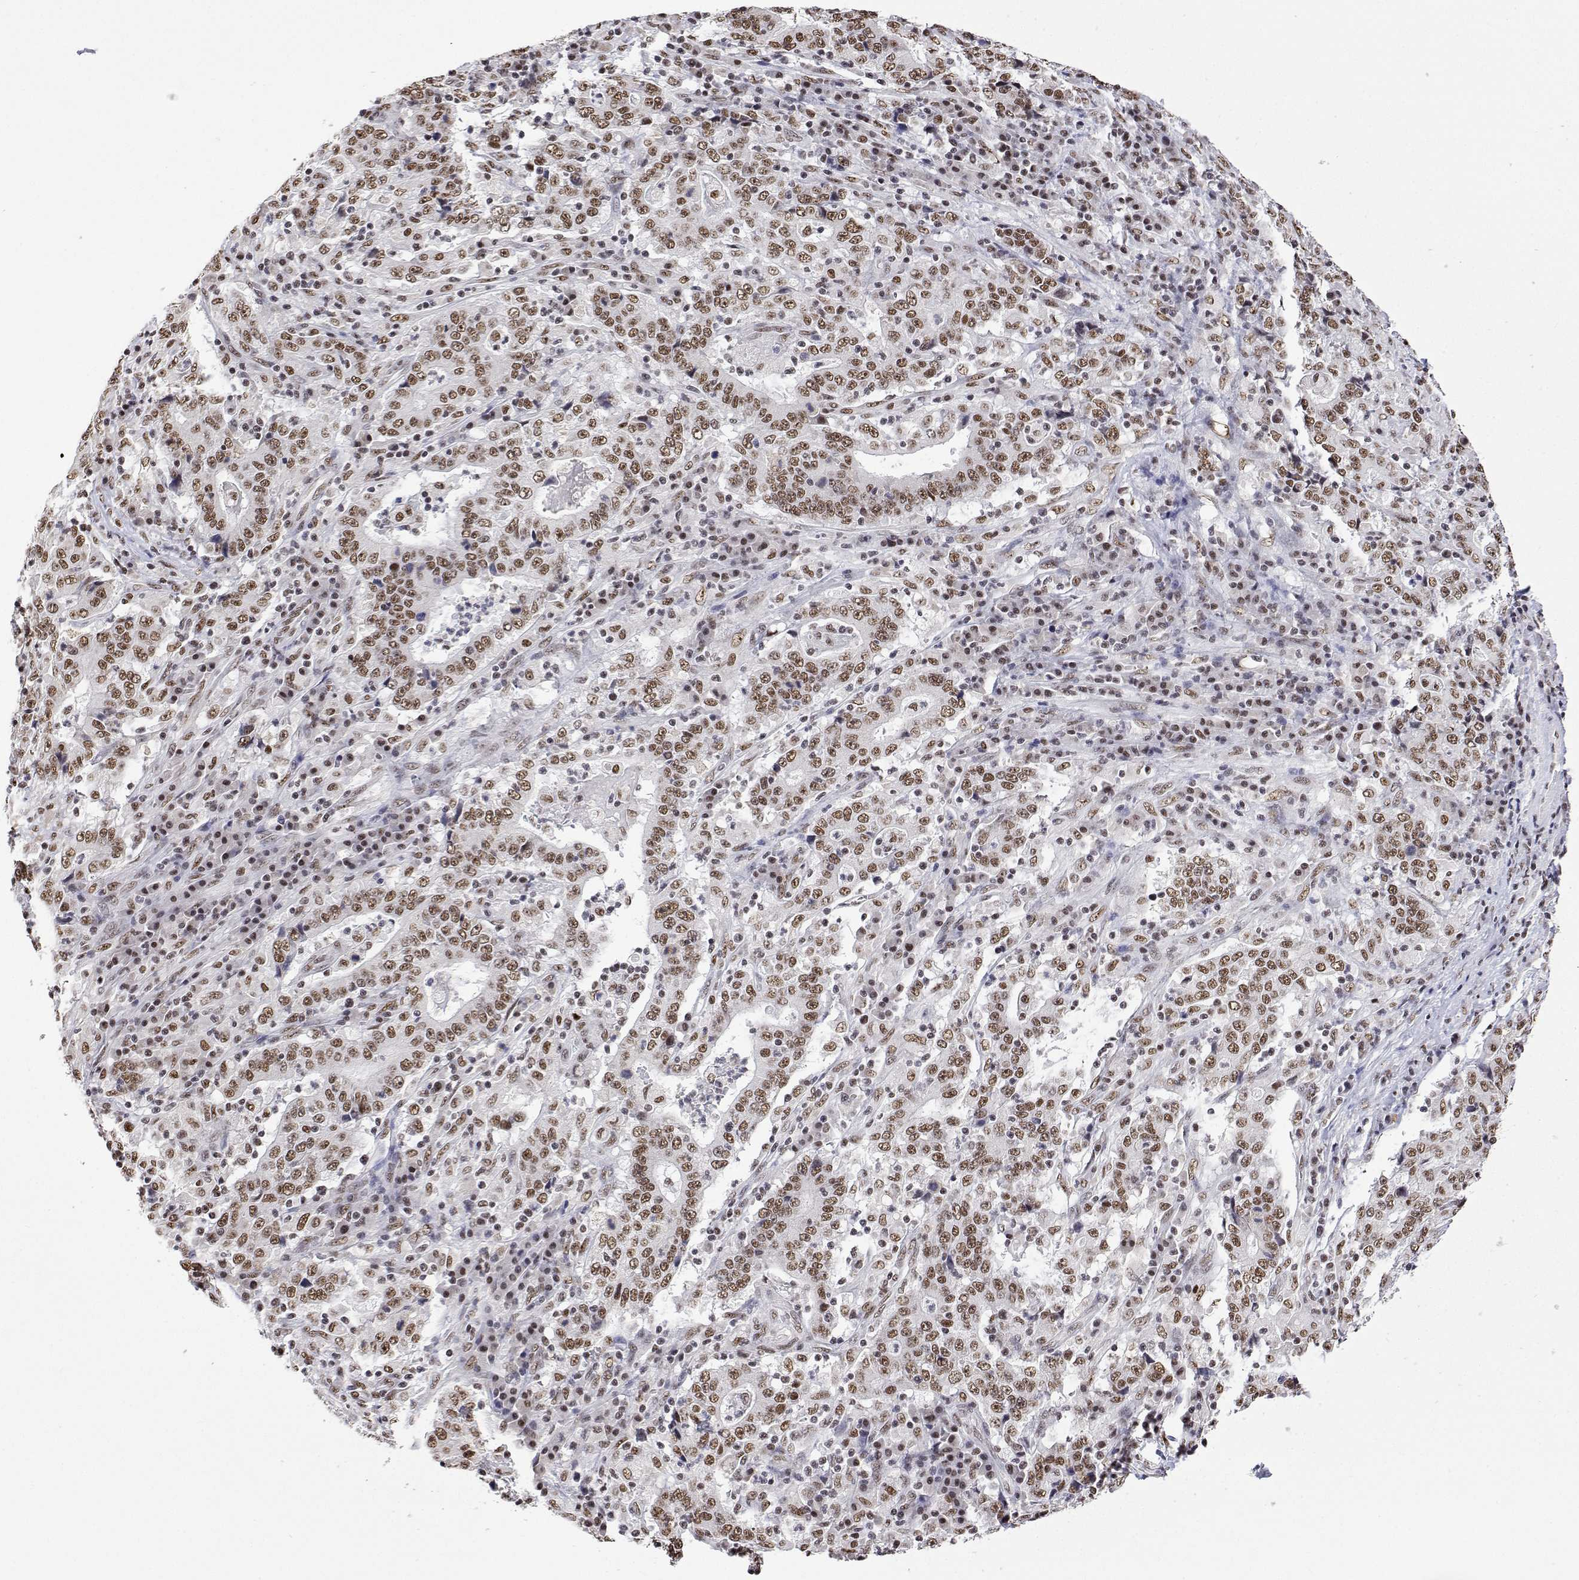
{"staining": {"intensity": "moderate", "quantity": ">75%", "location": "nuclear"}, "tissue": "stomach cancer", "cell_type": "Tumor cells", "image_type": "cancer", "snomed": [{"axis": "morphology", "description": "Normal tissue, NOS"}, {"axis": "morphology", "description": "Adenocarcinoma, NOS"}, {"axis": "topography", "description": "Stomach, upper"}, {"axis": "topography", "description": "Stomach"}], "caption": "Stomach adenocarcinoma stained for a protein displays moderate nuclear positivity in tumor cells. The staining is performed using DAB brown chromogen to label protein expression. The nuclei are counter-stained blue using hematoxylin.", "gene": "ADAR", "patient": {"sex": "male", "age": 59}}